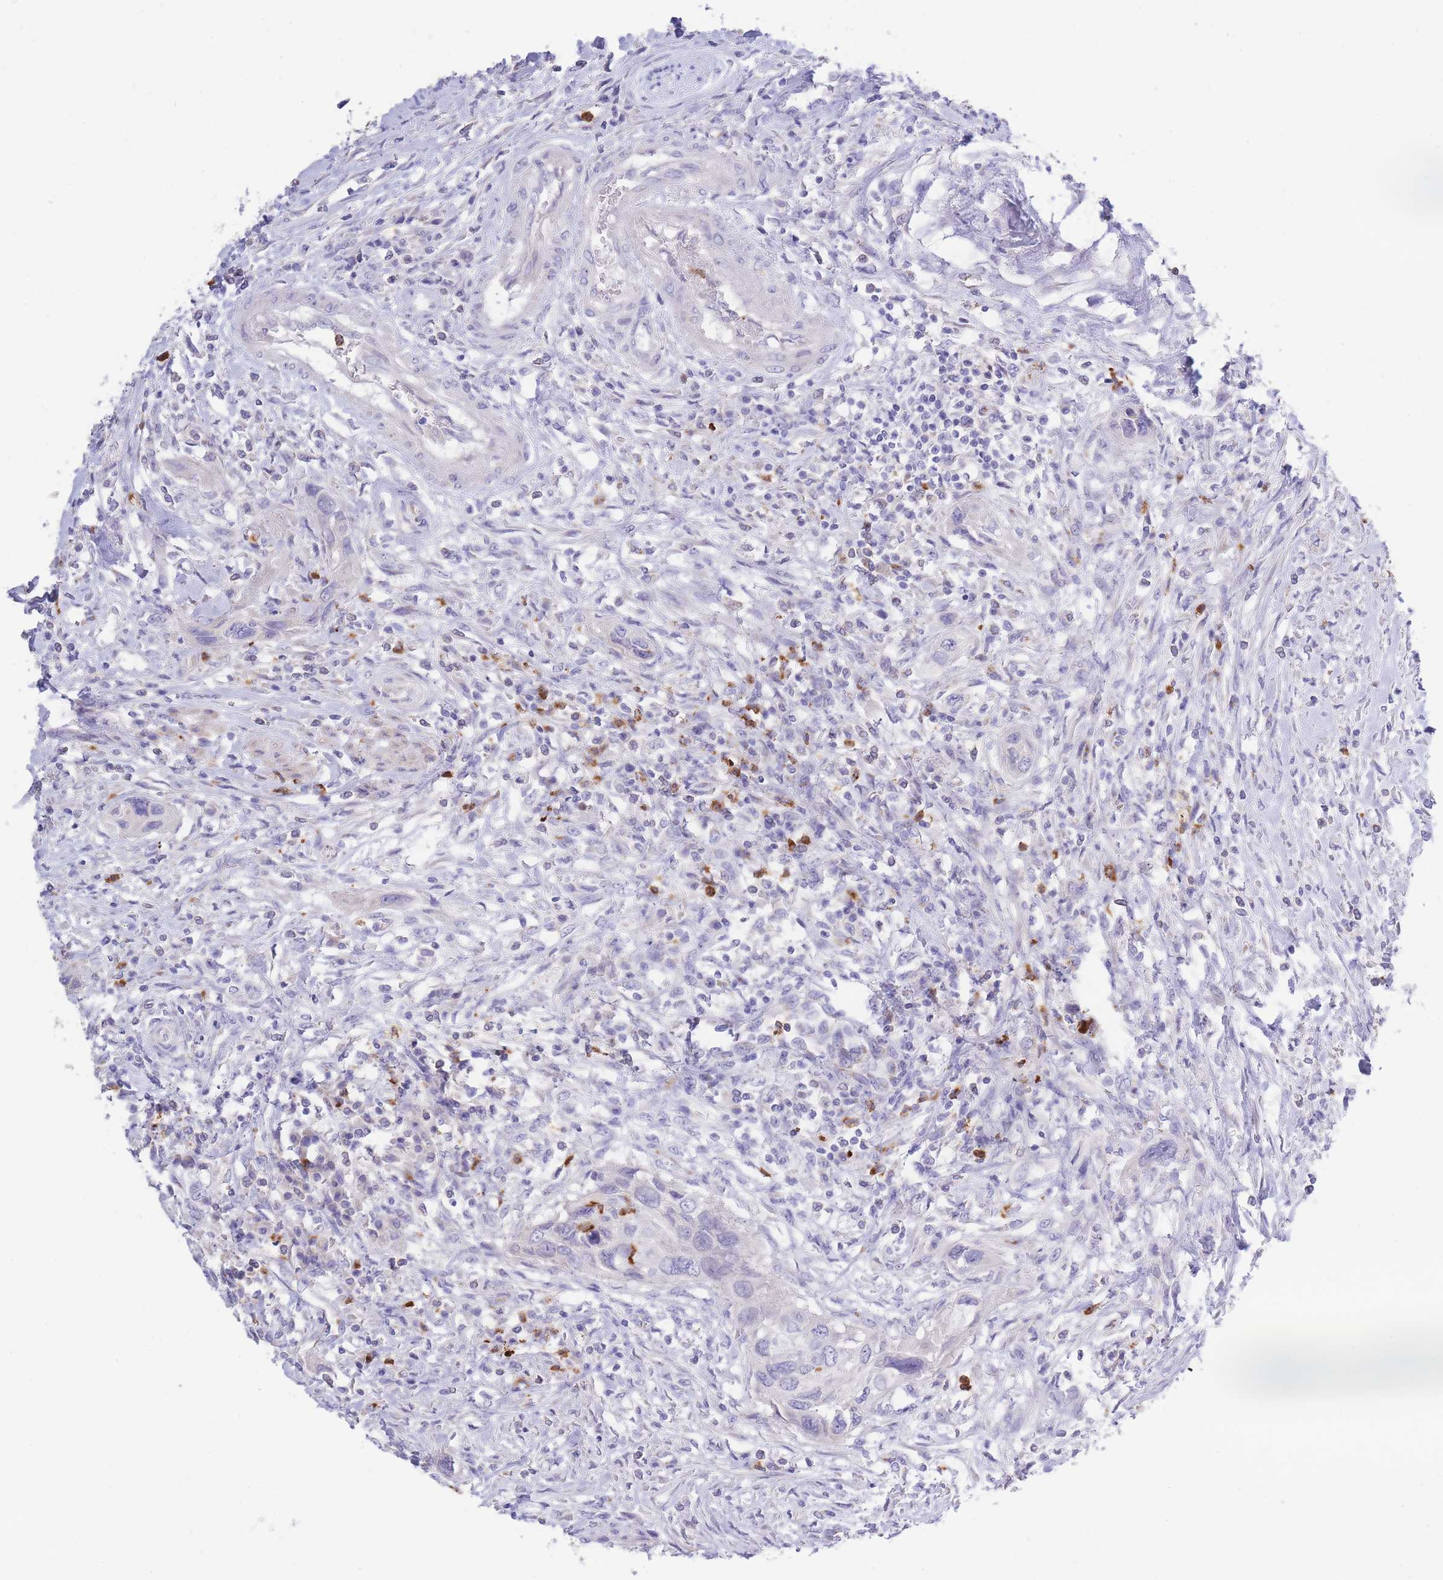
{"staining": {"intensity": "moderate", "quantity": "<25%", "location": "cytoplasmic/membranous"}, "tissue": "urothelial cancer", "cell_type": "Tumor cells", "image_type": "cancer", "snomed": [{"axis": "morphology", "description": "Urothelial carcinoma, High grade"}, {"axis": "topography", "description": "Urinary bladder"}], "caption": "Urothelial cancer stained with a brown dye exhibits moderate cytoplasmic/membranous positive positivity in about <25% of tumor cells.", "gene": "CENPM", "patient": {"sex": "female", "age": 60}}